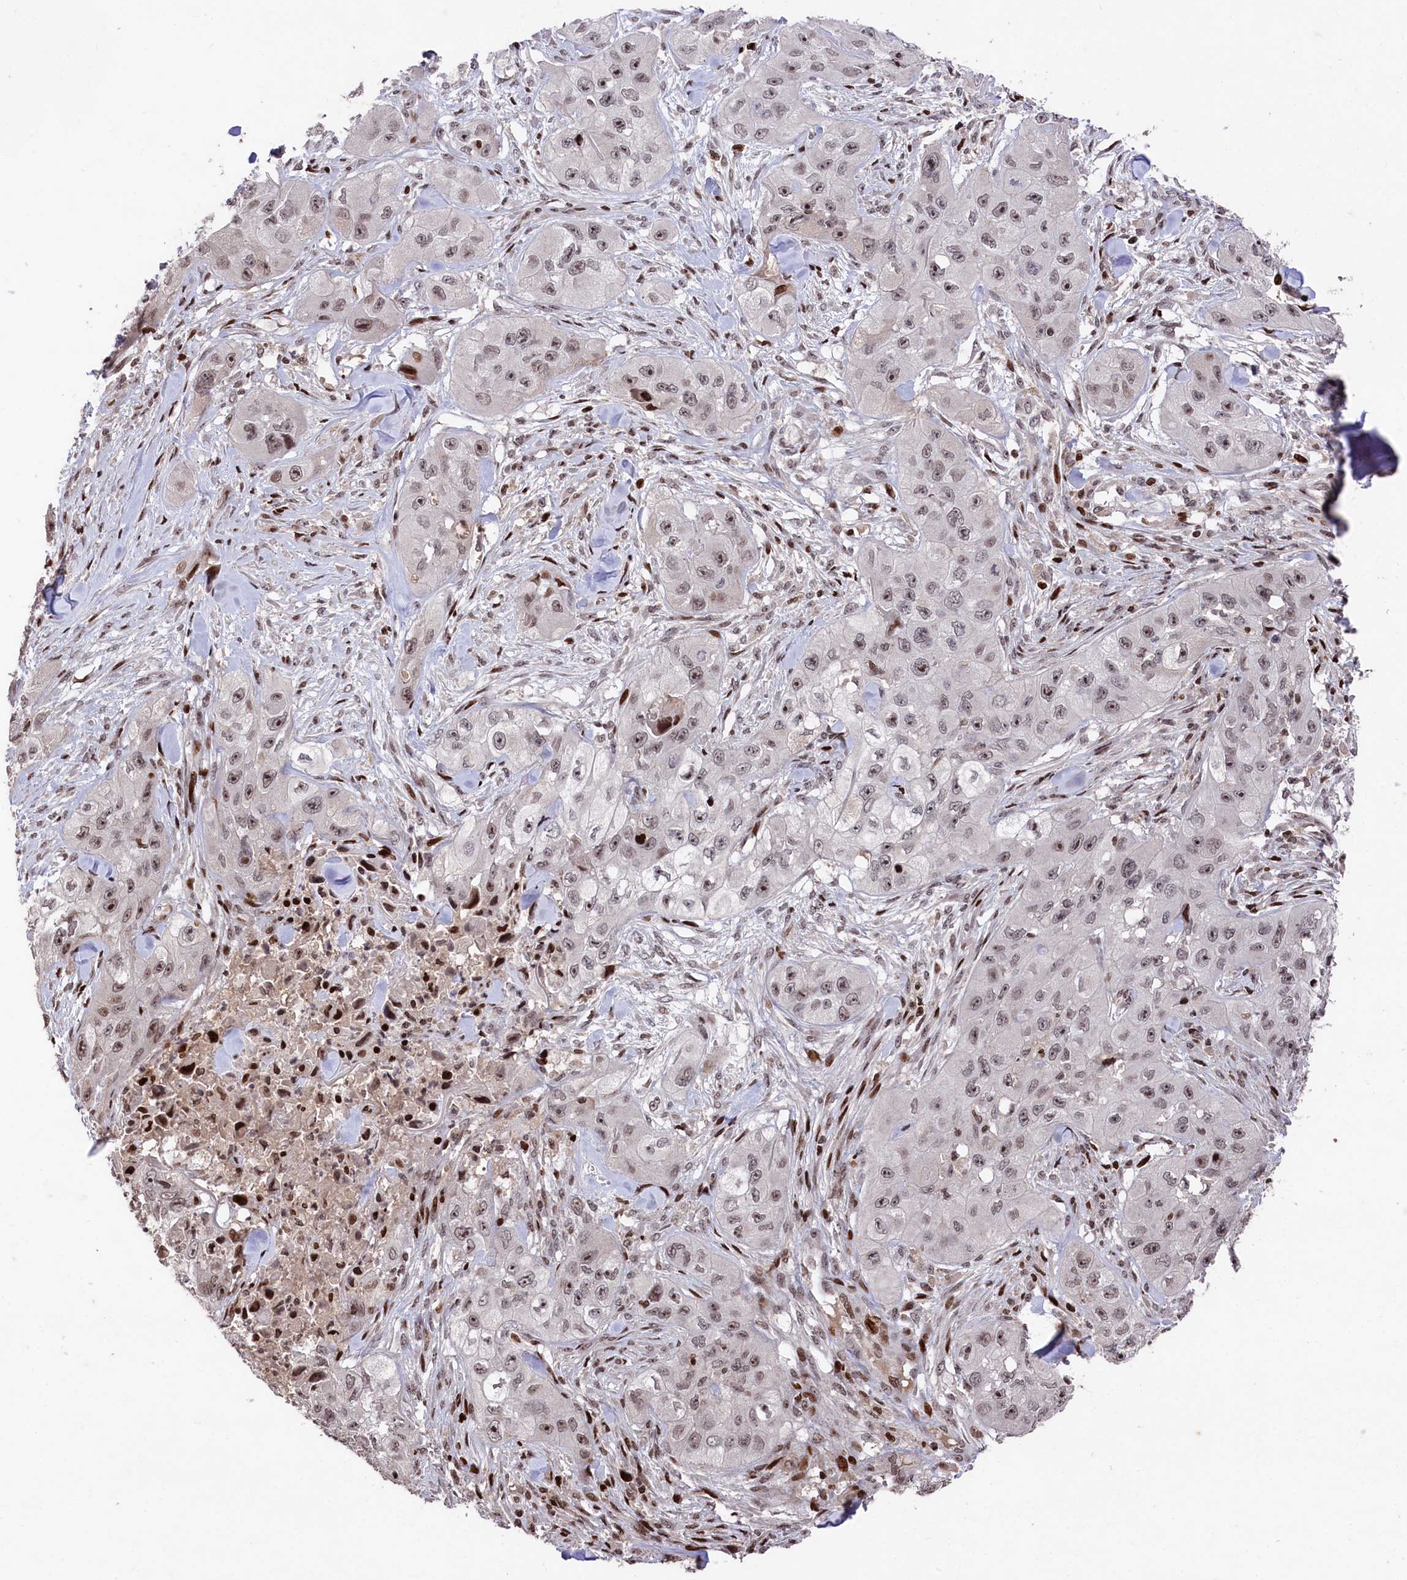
{"staining": {"intensity": "weak", "quantity": "<25%", "location": "nuclear"}, "tissue": "skin cancer", "cell_type": "Tumor cells", "image_type": "cancer", "snomed": [{"axis": "morphology", "description": "Squamous cell carcinoma, NOS"}, {"axis": "topography", "description": "Skin"}, {"axis": "topography", "description": "Subcutis"}], "caption": "Immunohistochemistry micrograph of human skin squamous cell carcinoma stained for a protein (brown), which displays no positivity in tumor cells.", "gene": "MCF2L2", "patient": {"sex": "male", "age": 73}}